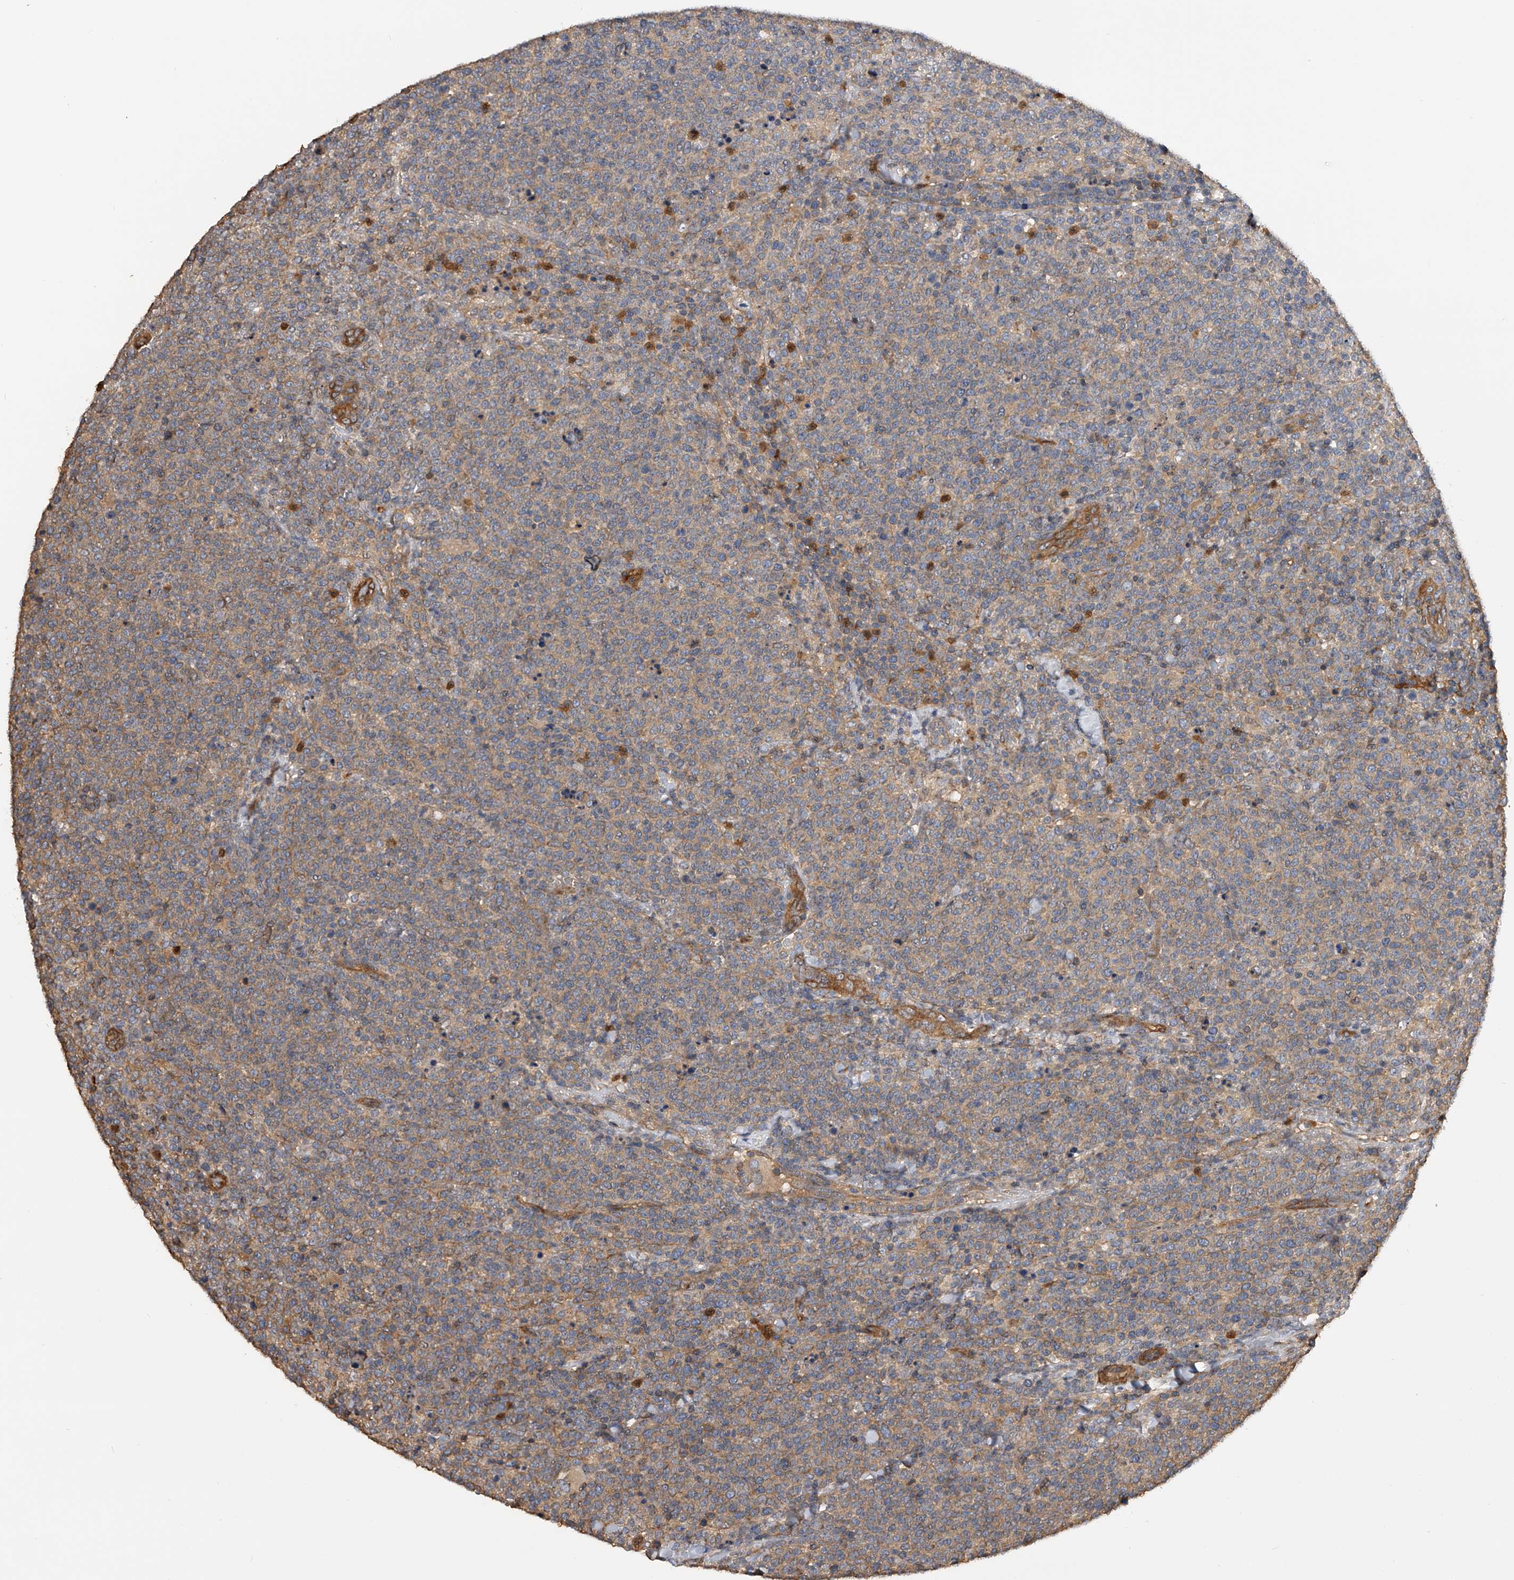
{"staining": {"intensity": "moderate", "quantity": "<25%", "location": "cytoplasmic/membranous"}, "tissue": "lymphoma", "cell_type": "Tumor cells", "image_type": "cancer", "snomed": [{"axis": "morphology", "description": "Malignant lymphoma, non-Hodgkin's type, High grade"}, {"axis": "topography", "description": "Lymph node"}], "caption": "High-grade malignant lymphoma, non-Hodgkin's type stained for a protein (brown) displays moderate cytoplasmic/membranous positive positivity in about <25% of tumor cells.", "gene": "PTPRA", "patient": {"sex": "male", "age": 61}}